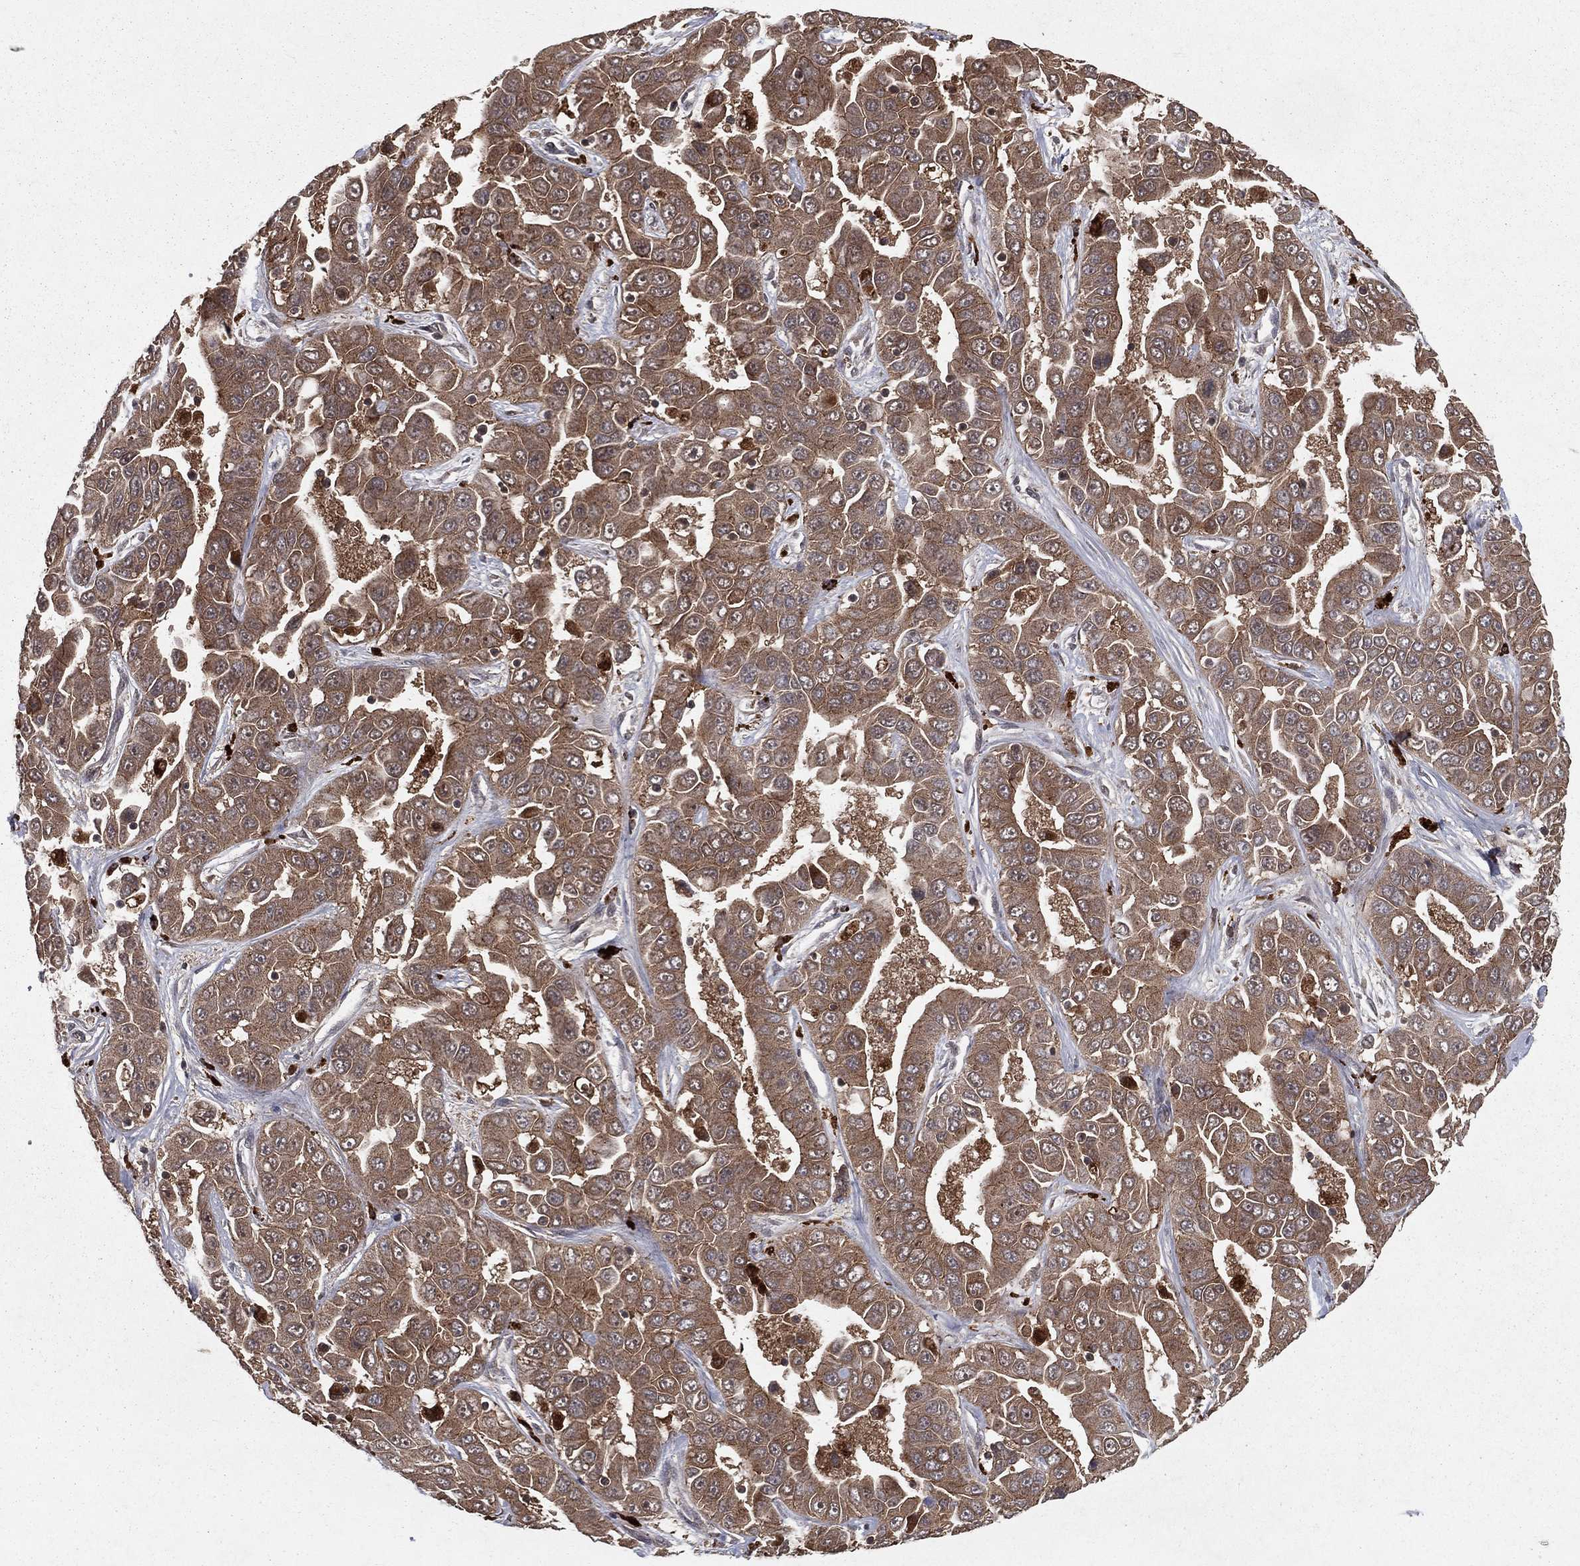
{"staining": {"intensity": "moderate", "quantity": ">75%", "location": "cytoplasmic/membranous"}, "tissue": "liver cancer", "cell_type": "Tumor cells", "image_type": "cancer", "snomed": [{"axis": "morphology", "description": "Cholangiocarcinoma"}, {"axis": "topography", "description": "Liver"}], "caption": "About >75% of tumor cells in human liver cancer (cholangiocarcinoma) reveal moderate cytoplasmic/membranous protein staining as visualized by brown immunohistochemical staining.", "gene": "ZDHHC15", "patient": {"sex": "female", "age": 52}}